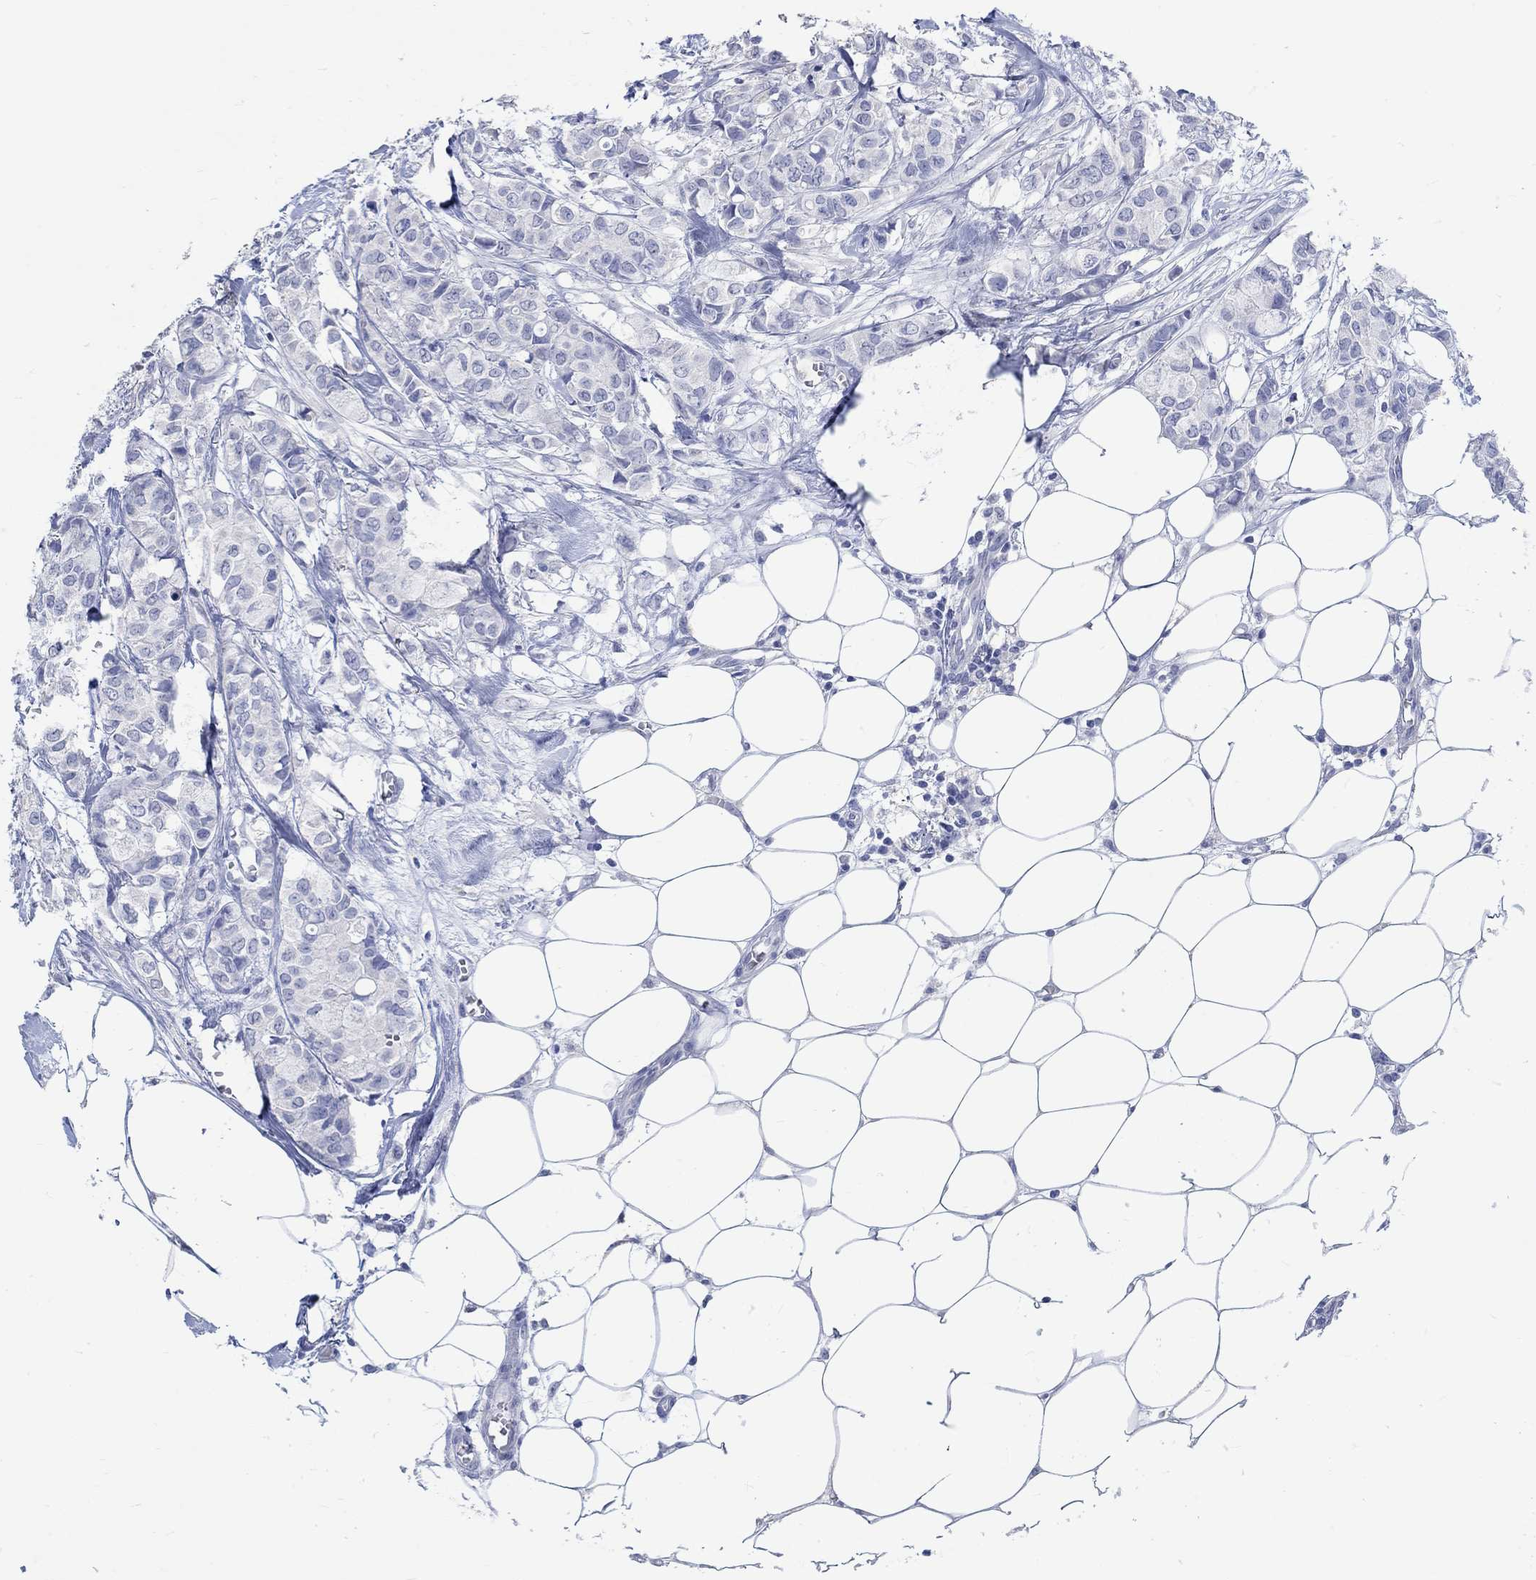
{"staining": {"intensity": "negative", "quantity": "none", "location": "none"}, "tissue": "breast cancer", "cell_type": "Tumor cells", "image_type": "cancer", "snomed": [{"axis": "morphology", "description": "Duct carcinoma"}, {"axis": "topography", "description": "Breast"}], "caption": "Immunohistochemistry histopathology image of human breast cancer (infiltrating ductal carcinoma) stained for a protein (brown), which displays no expression in tumor cells. The staining is performed using DAB (3,3'-diaminobenzidine) brown chromogen with nuclei counter-stained in using hematoxylin.", "gene": "C4orf47", "patient": {"sex": "female", "age": 85}}